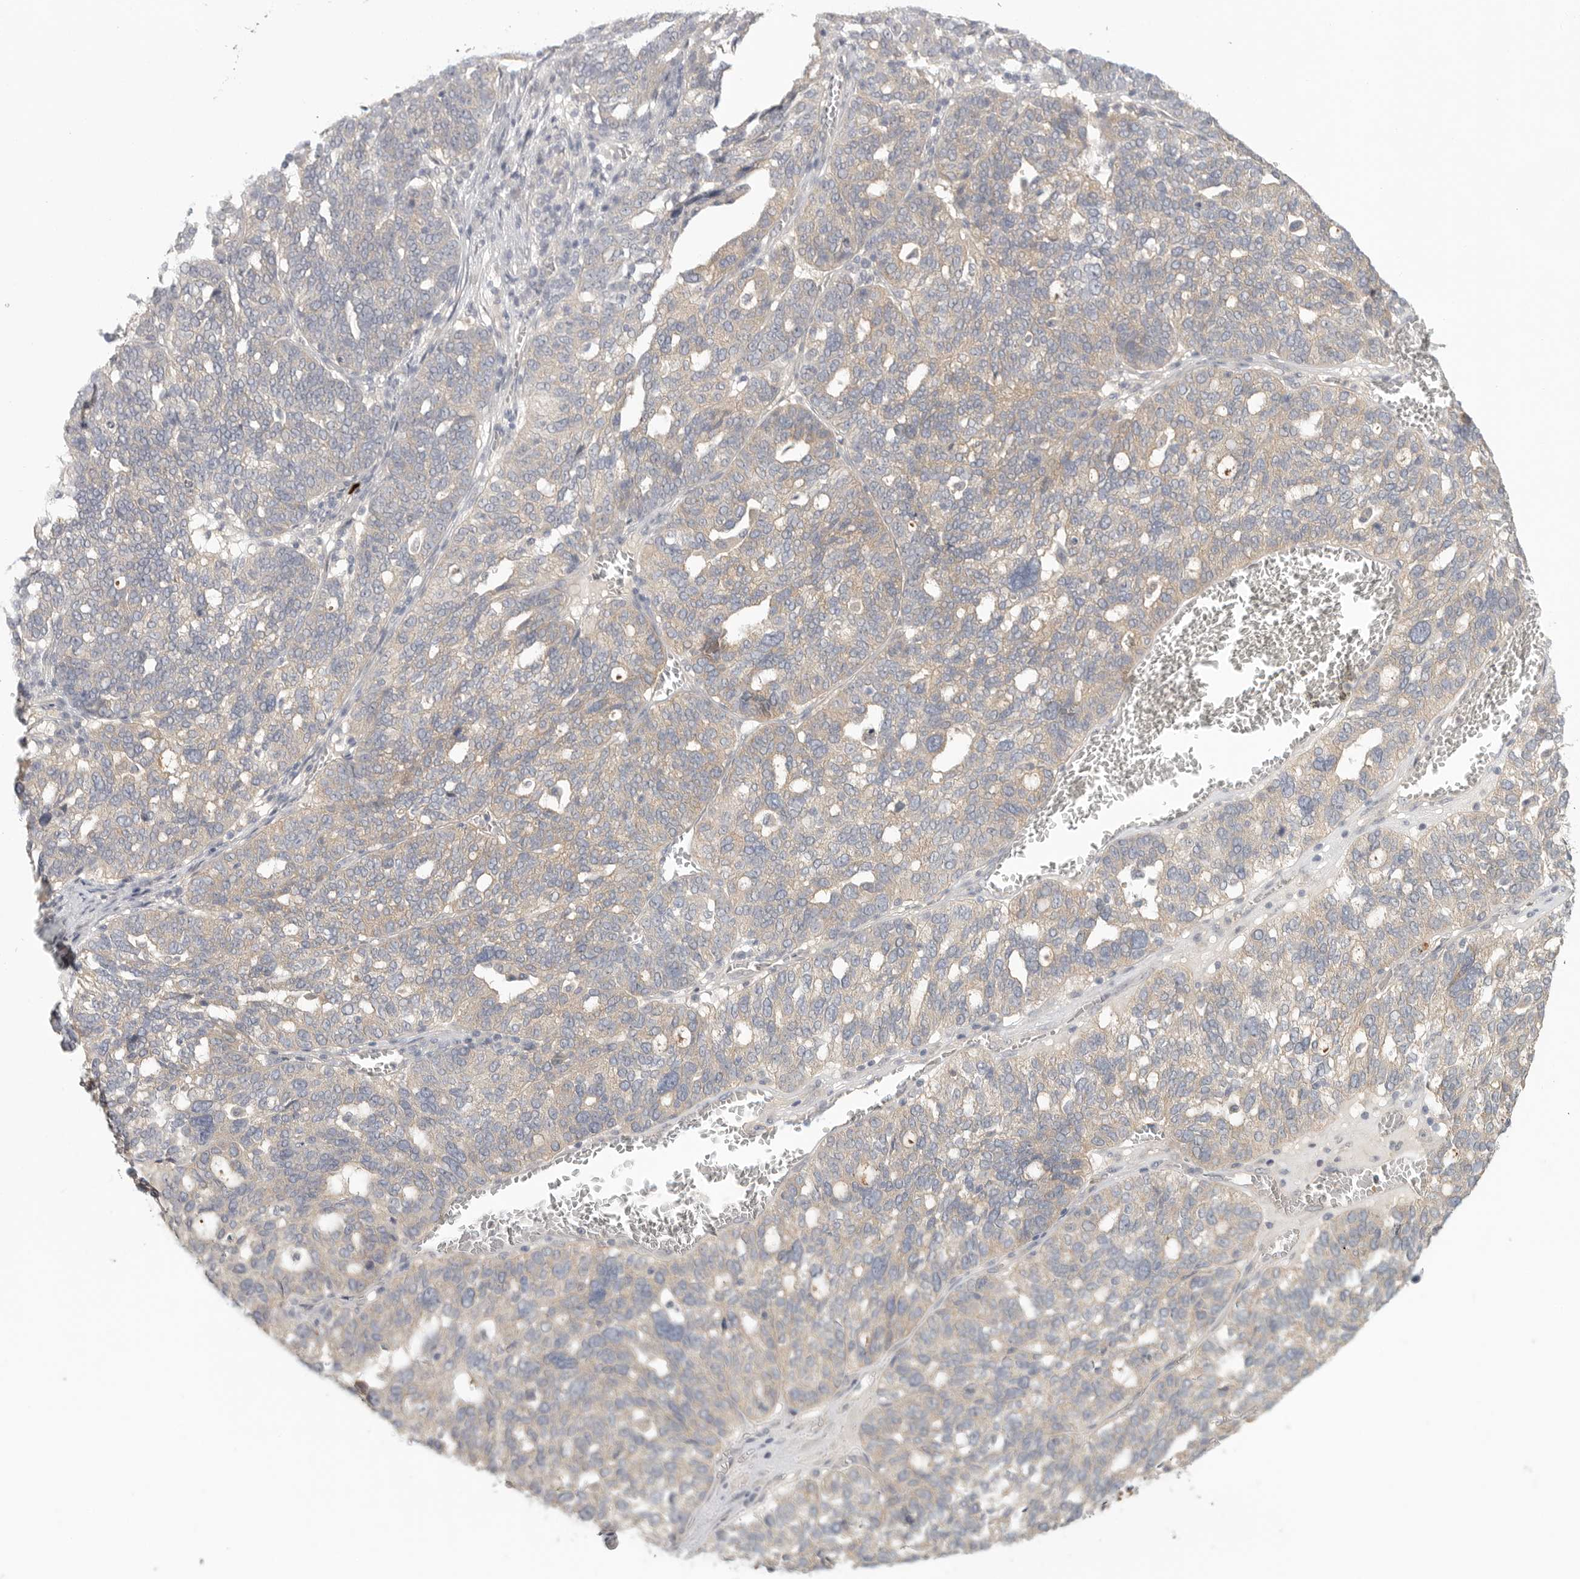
{"staining": {"intensity": "weak", "quantity": "25%-75%", "location": "cytoplasmic/membranous"}, "tissue": "ovarian cancer", "cell_type": "Tumor cells", "image_type": "cancer", "snomed": [{"axis": "morphology", "description": "Cystadenocarcinoma, serous, NOS"}, {"axis": "topography", "description": "Ovary"}], "caption": "IHC staining of ovarian cancer, which shows low levels of weak cytoplasmic/membranous positivity in about 25%-75% of tumor cells indicating weak cytoplasmic/membranous protein staining. The staining was performed using DAB (3,3'-diaminobenzidine) (brown) for protein detection and nuclei were counterstained in hematoxylin (blue).", "gene": "HDAC6", "patient": {"sex": "female", "age": 59}}